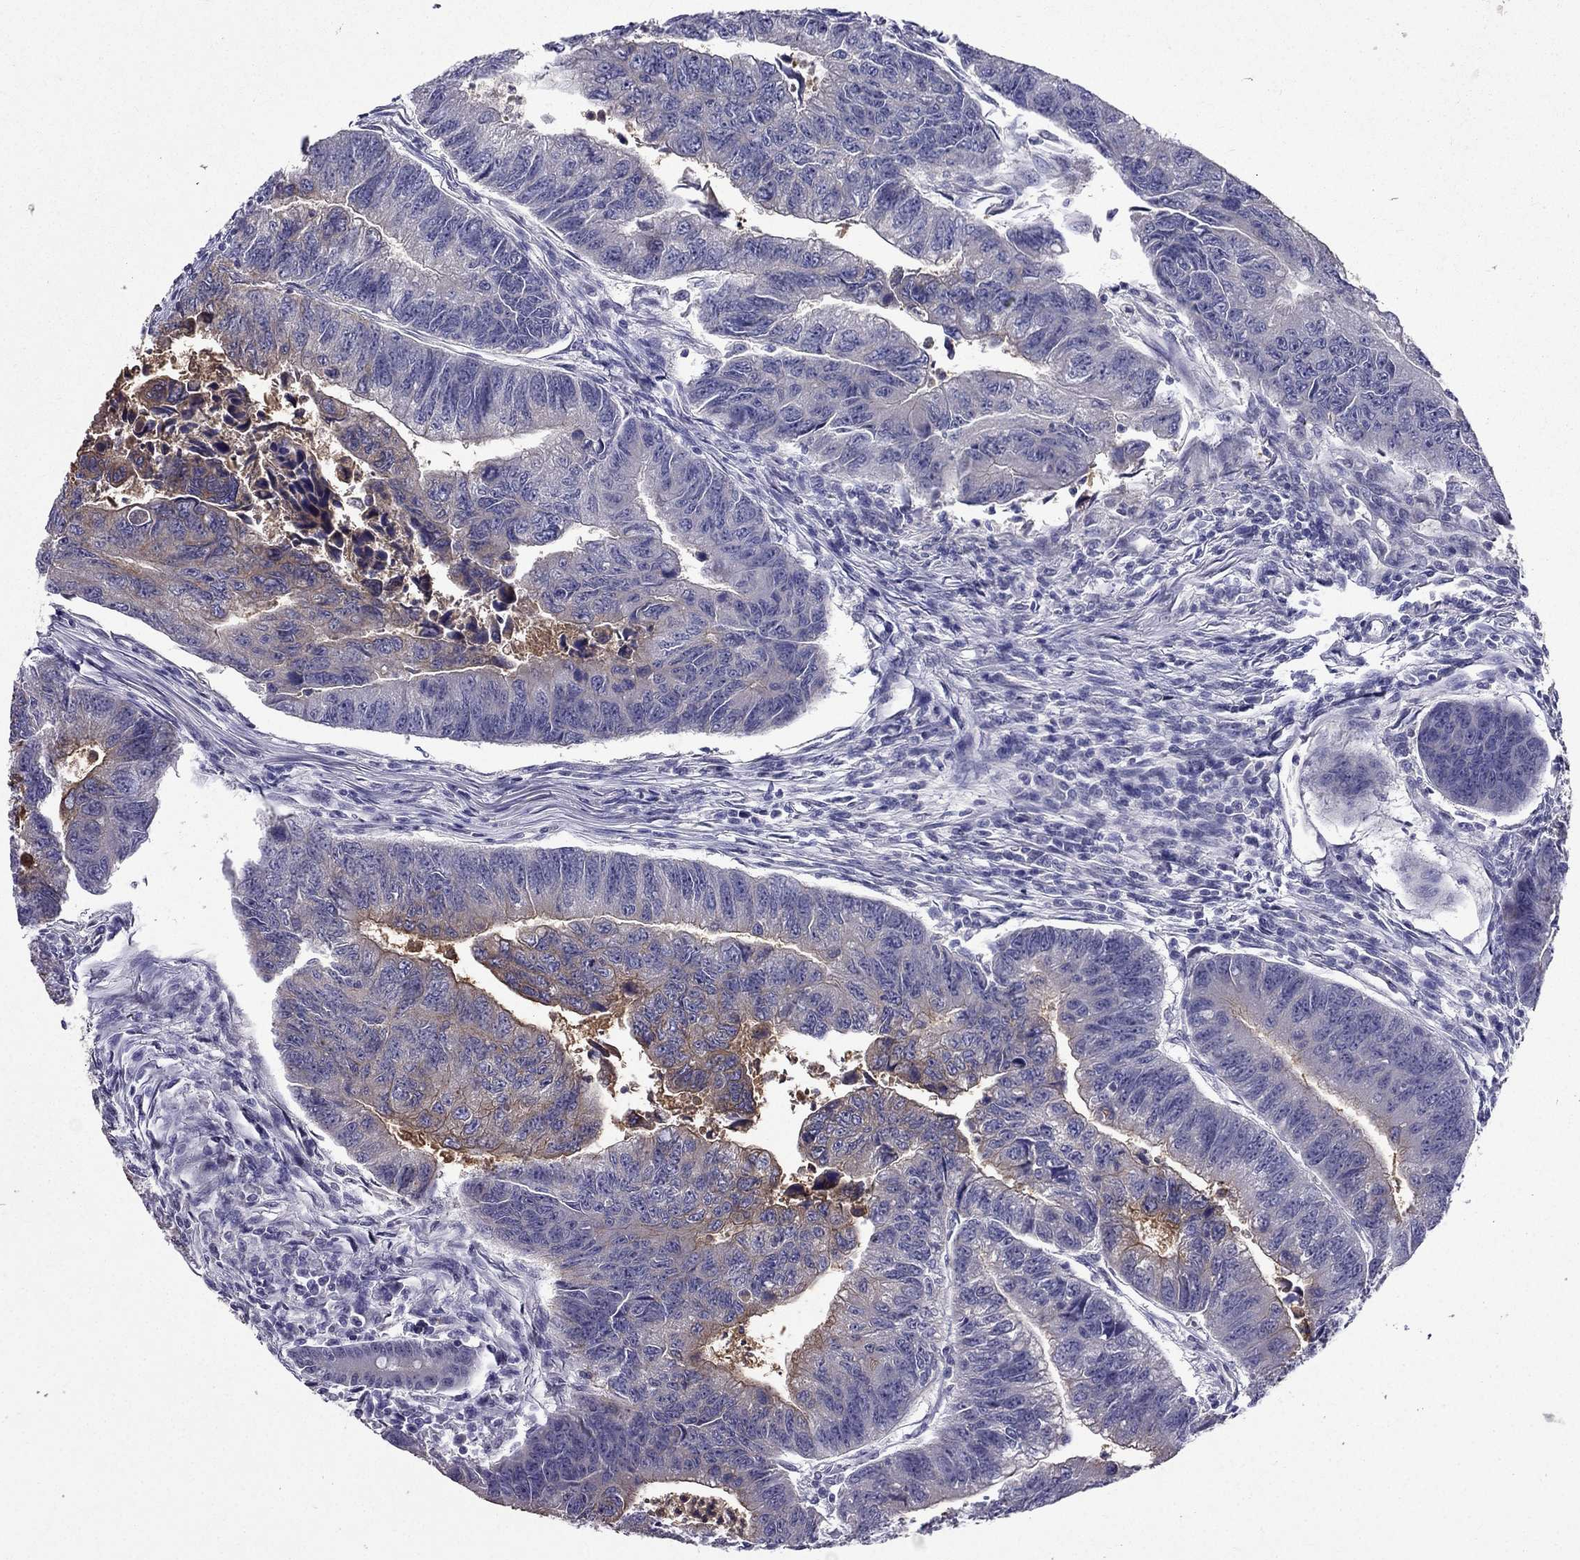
{"staining": {"intensity": "moderate", "quantity": "<25%", "location": "cytoplasmic/membranous"}, "tissue": "colorectal cancer", "cell_type": "Tumor cells", "image_type": "cancer", "snomed": [{"axis": "morphology", "description": "Adenocarcinoma, NOS"}, {"axis": "topography", "description": "Colon"}], "caption": "A micrograph of colorectal cancer stained for a protein shows moderate cytoplasmic/membranous brown staining in tumor cells.", "gene": "DUSP15", "patient": {"sex": "female", "age": 65}}